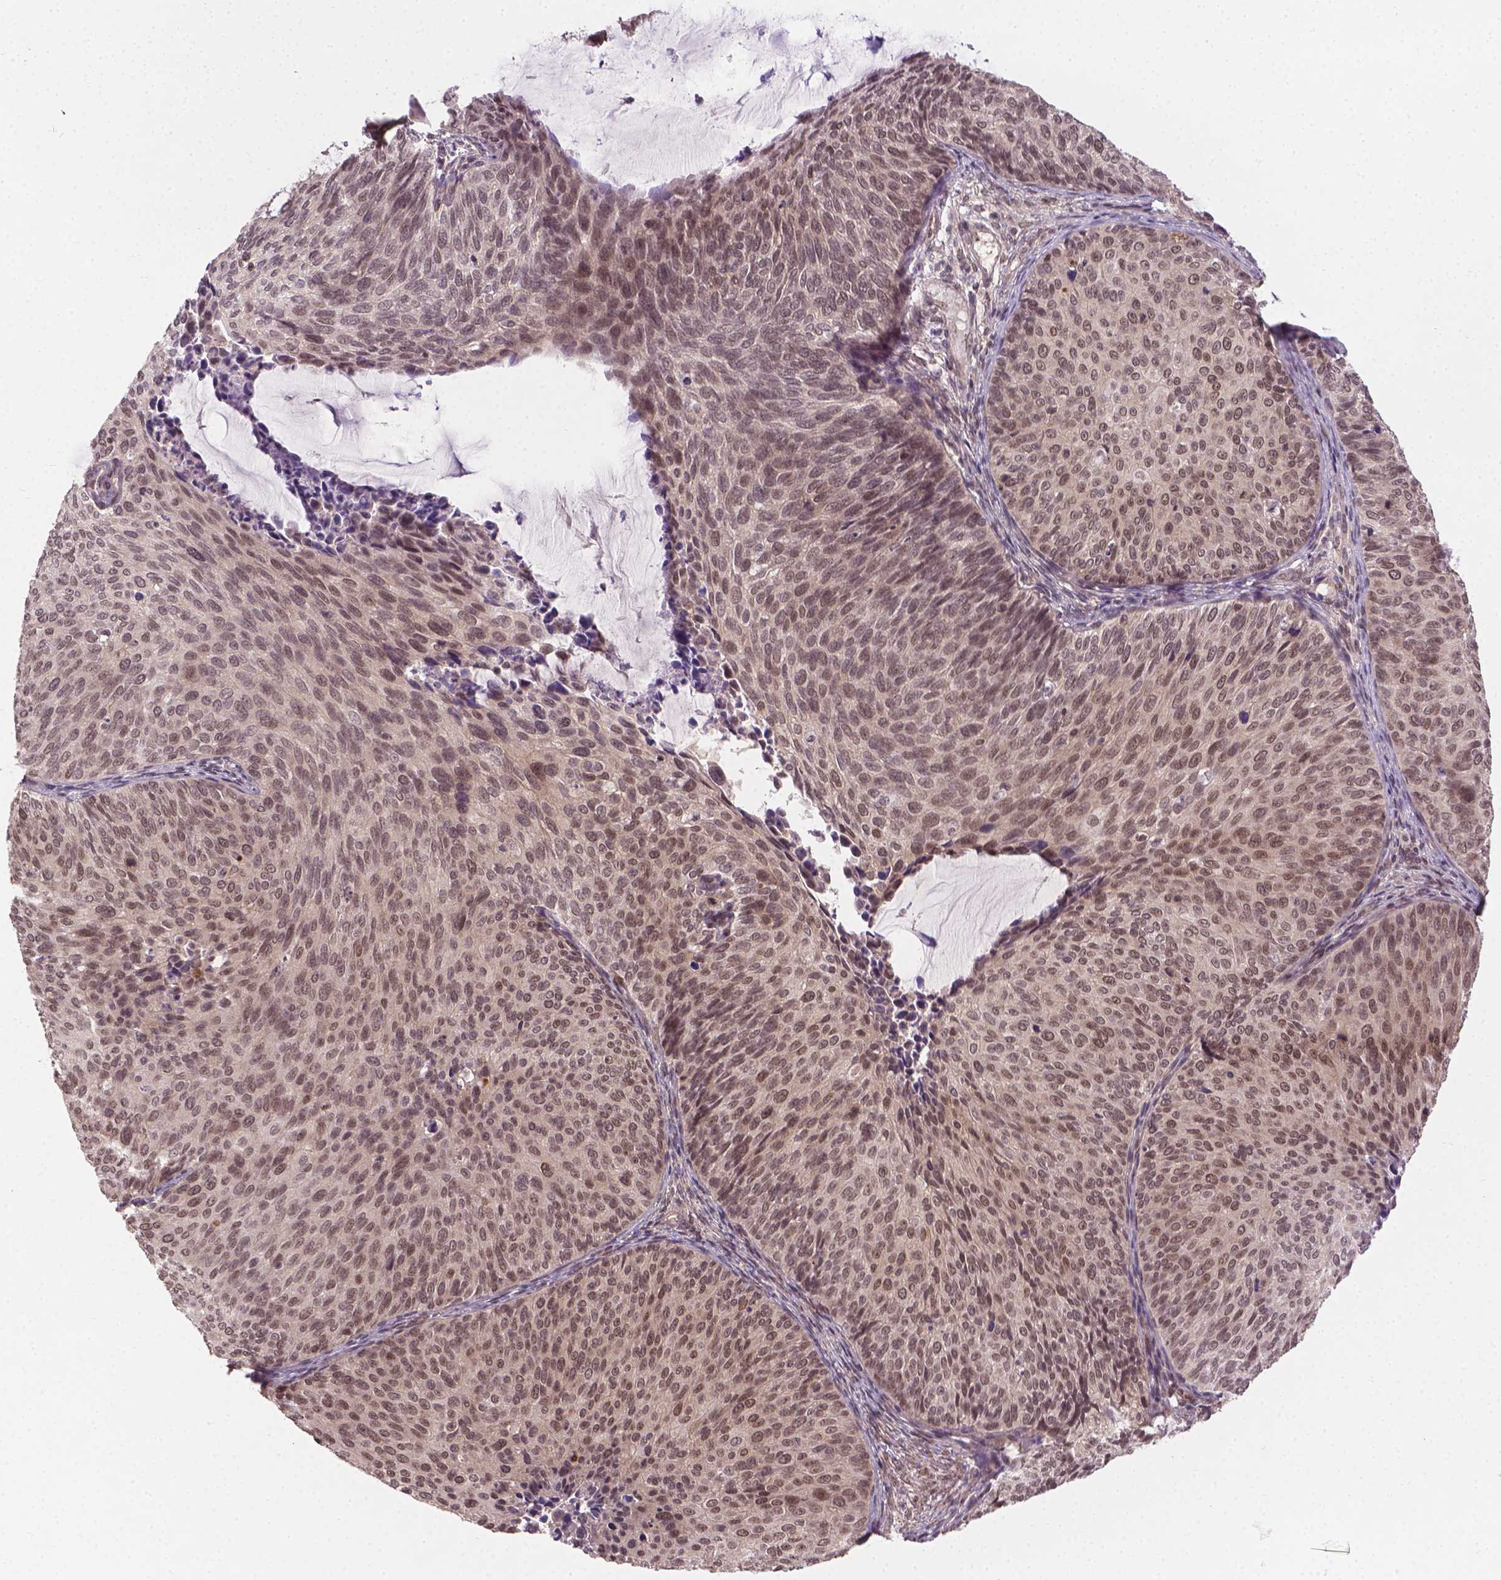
{"staining": {"intensity": "moderate", "quantity": ">75%", "location": "nuclear"}, "tissue": "cervical cancer", "cell_type": "Tumor cells", "image_type": "cancer", "snomed": [{"axis": "morphology", "description": "Squamous cell carcinoma, NOS"}, {"axis": "topography", "description": "Cervix"}], "caption": "Immunohistochemistry histopathology image of cervical cancer (squamous cell carcinoma) stained for a protein (brown), which exhibits medium levels of moderate nuclear expression in approximately >75% of tumor cells.", "gene": "ANKRD54", "patient": {"sex": "female", "age": 36}}